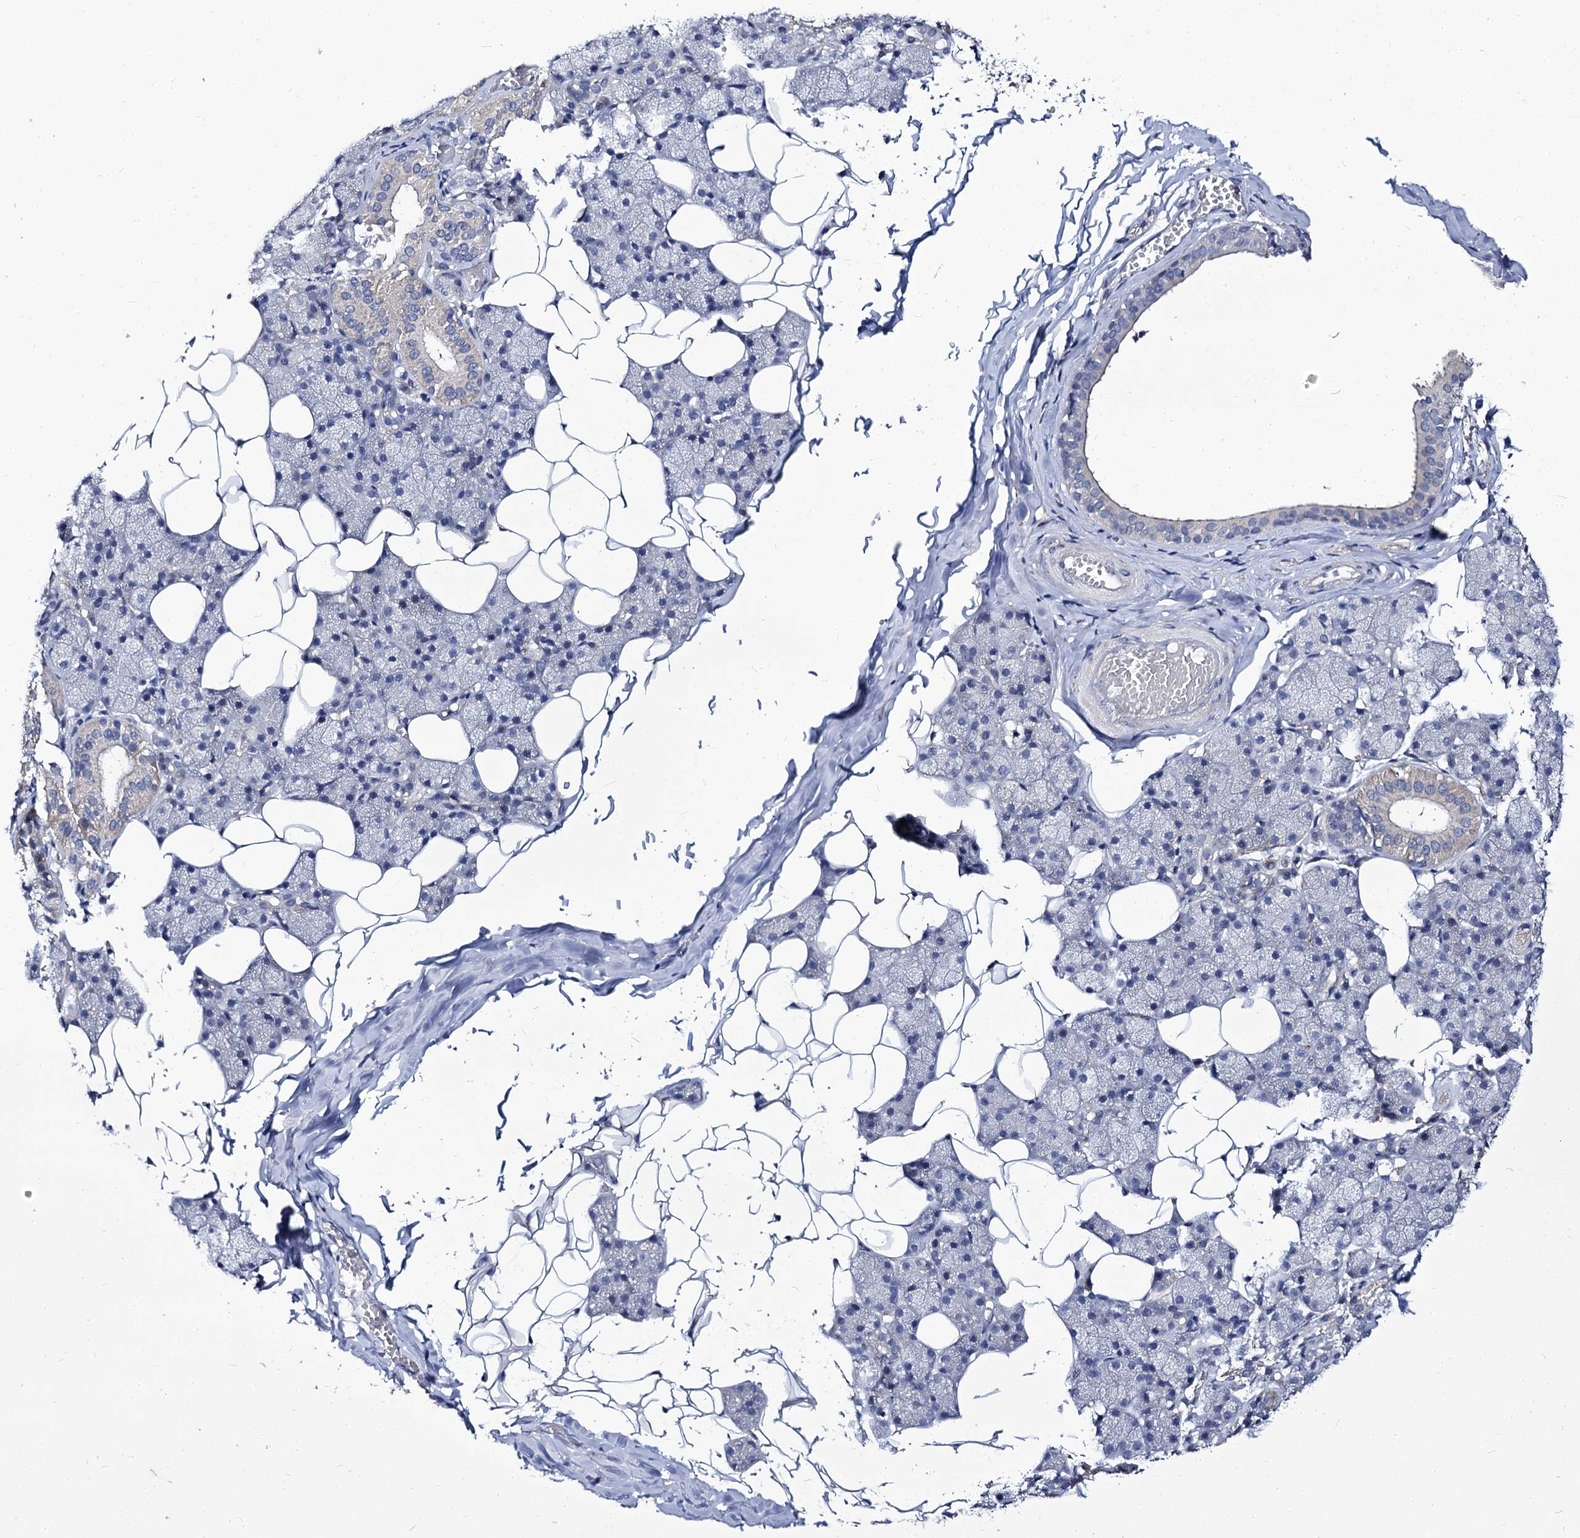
{"staining": {"intensity": "weak", "quantity": "<25%", "location": "cytoplasmic/membranous"}, "tissue": "salivary gland", "cell_type": "Glandular cells", "image_type": "normal", "snomed": [{"axis": "morphology", "description": "Normal tissue, NOS"}, {"axis": "topography", "description": "Salivary gland"}], "caption": "Immunohistochemical staining of benign salivary gland demonstrates no significant expression in glandular cells.", "gene": "PANX2", "patient": {"sex": "female", "age": 33}}